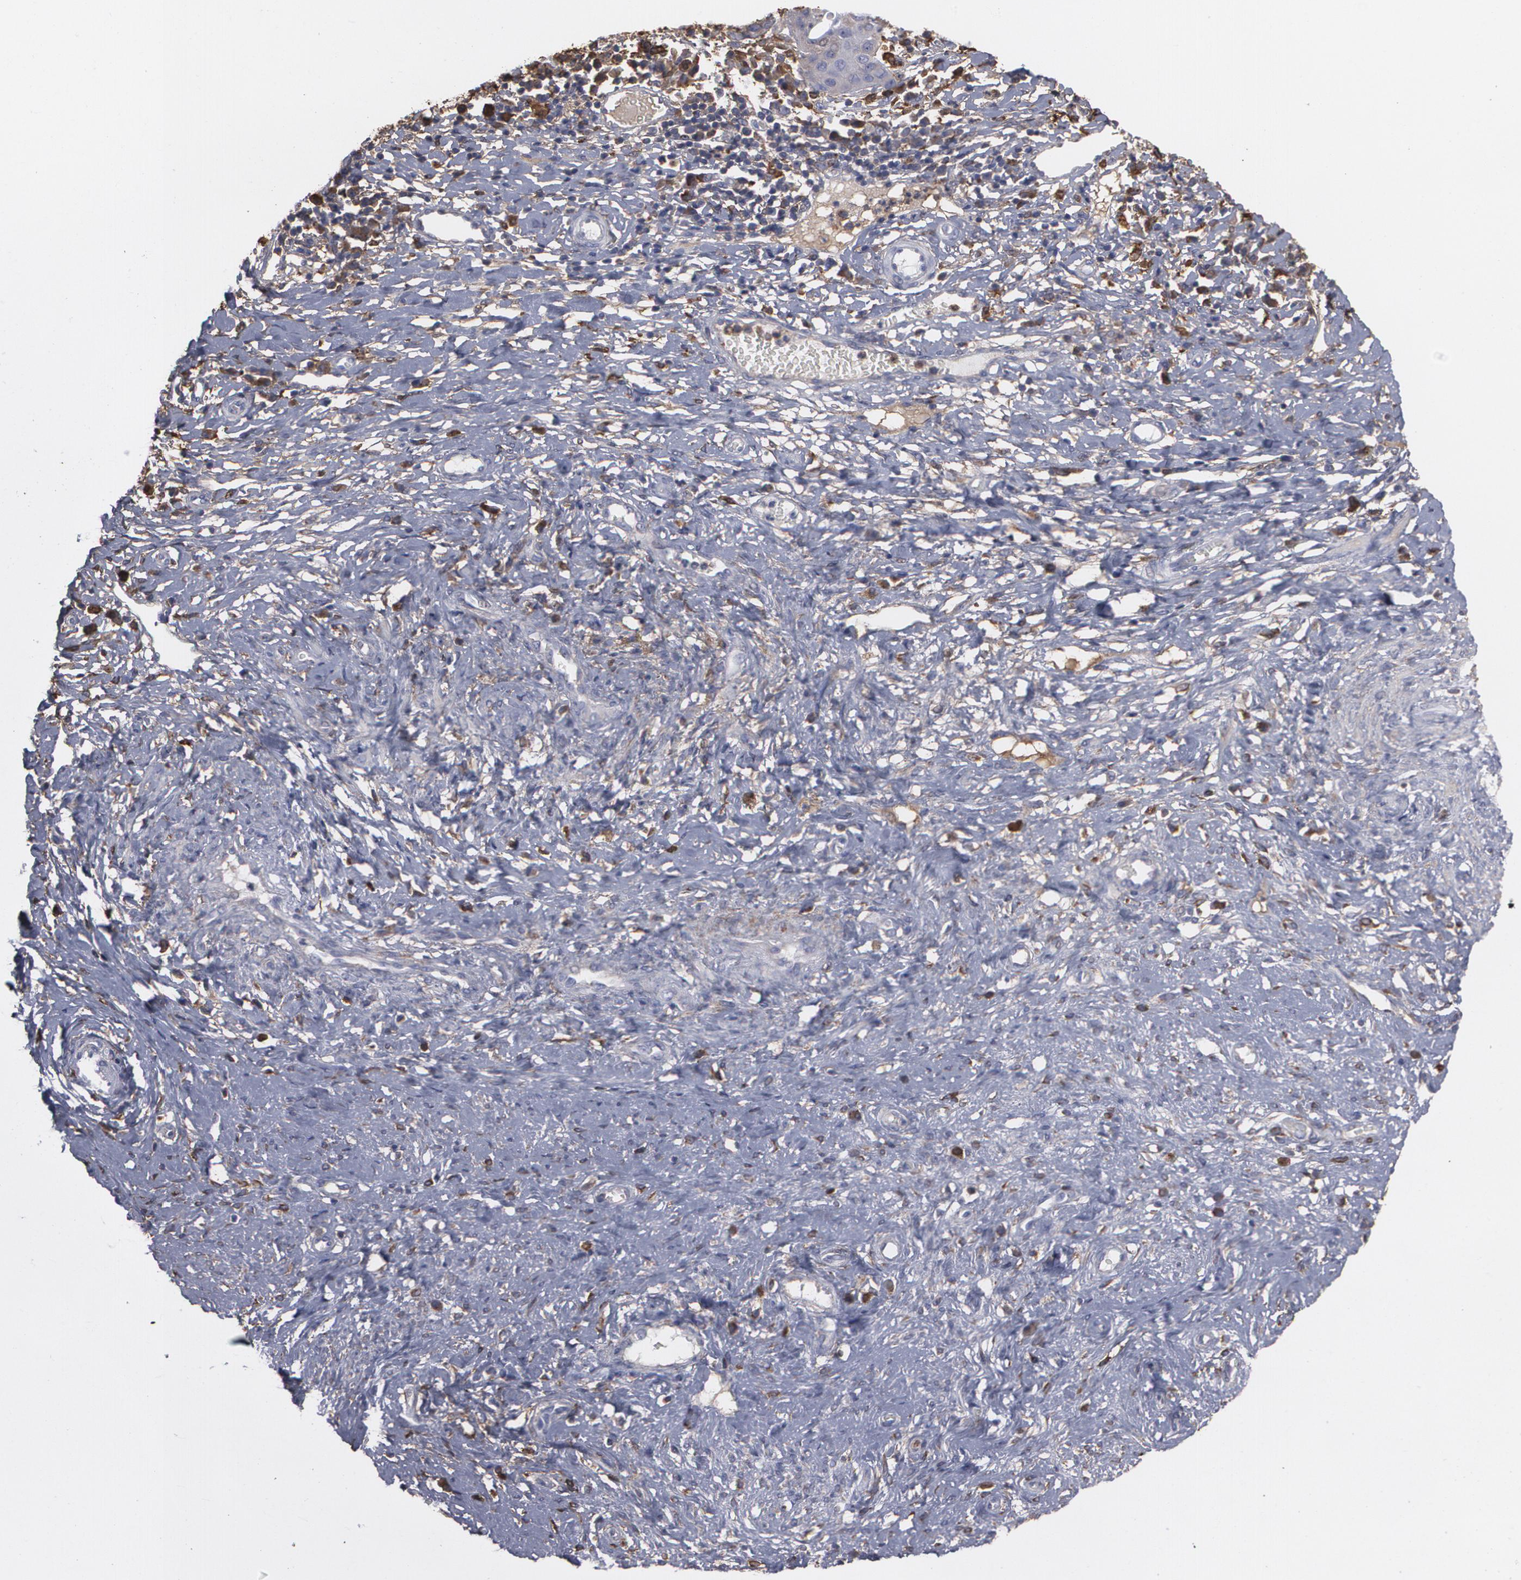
{"staining": {"intensity": "weak", "quantity": "<25%", "location": "cytoplasmic/membranous"}, "tissue": "cervical cancer", "cell_type": "Tumor cells", "image_type": "cancer", "snomed": [{"axis": "morphology", "description": "Normal tissue, NOS"}, {"axis": "morphology", "description": "Squamous cell carcinoma, NOS"}, {"axis": "topography", "description": "Cervix"}], "caption": "There is no significant staining in tumor cells of cervical squamous cell carcinoma.", "gene": "ODC1", "patient": {"sex": "female", "age": 39}}